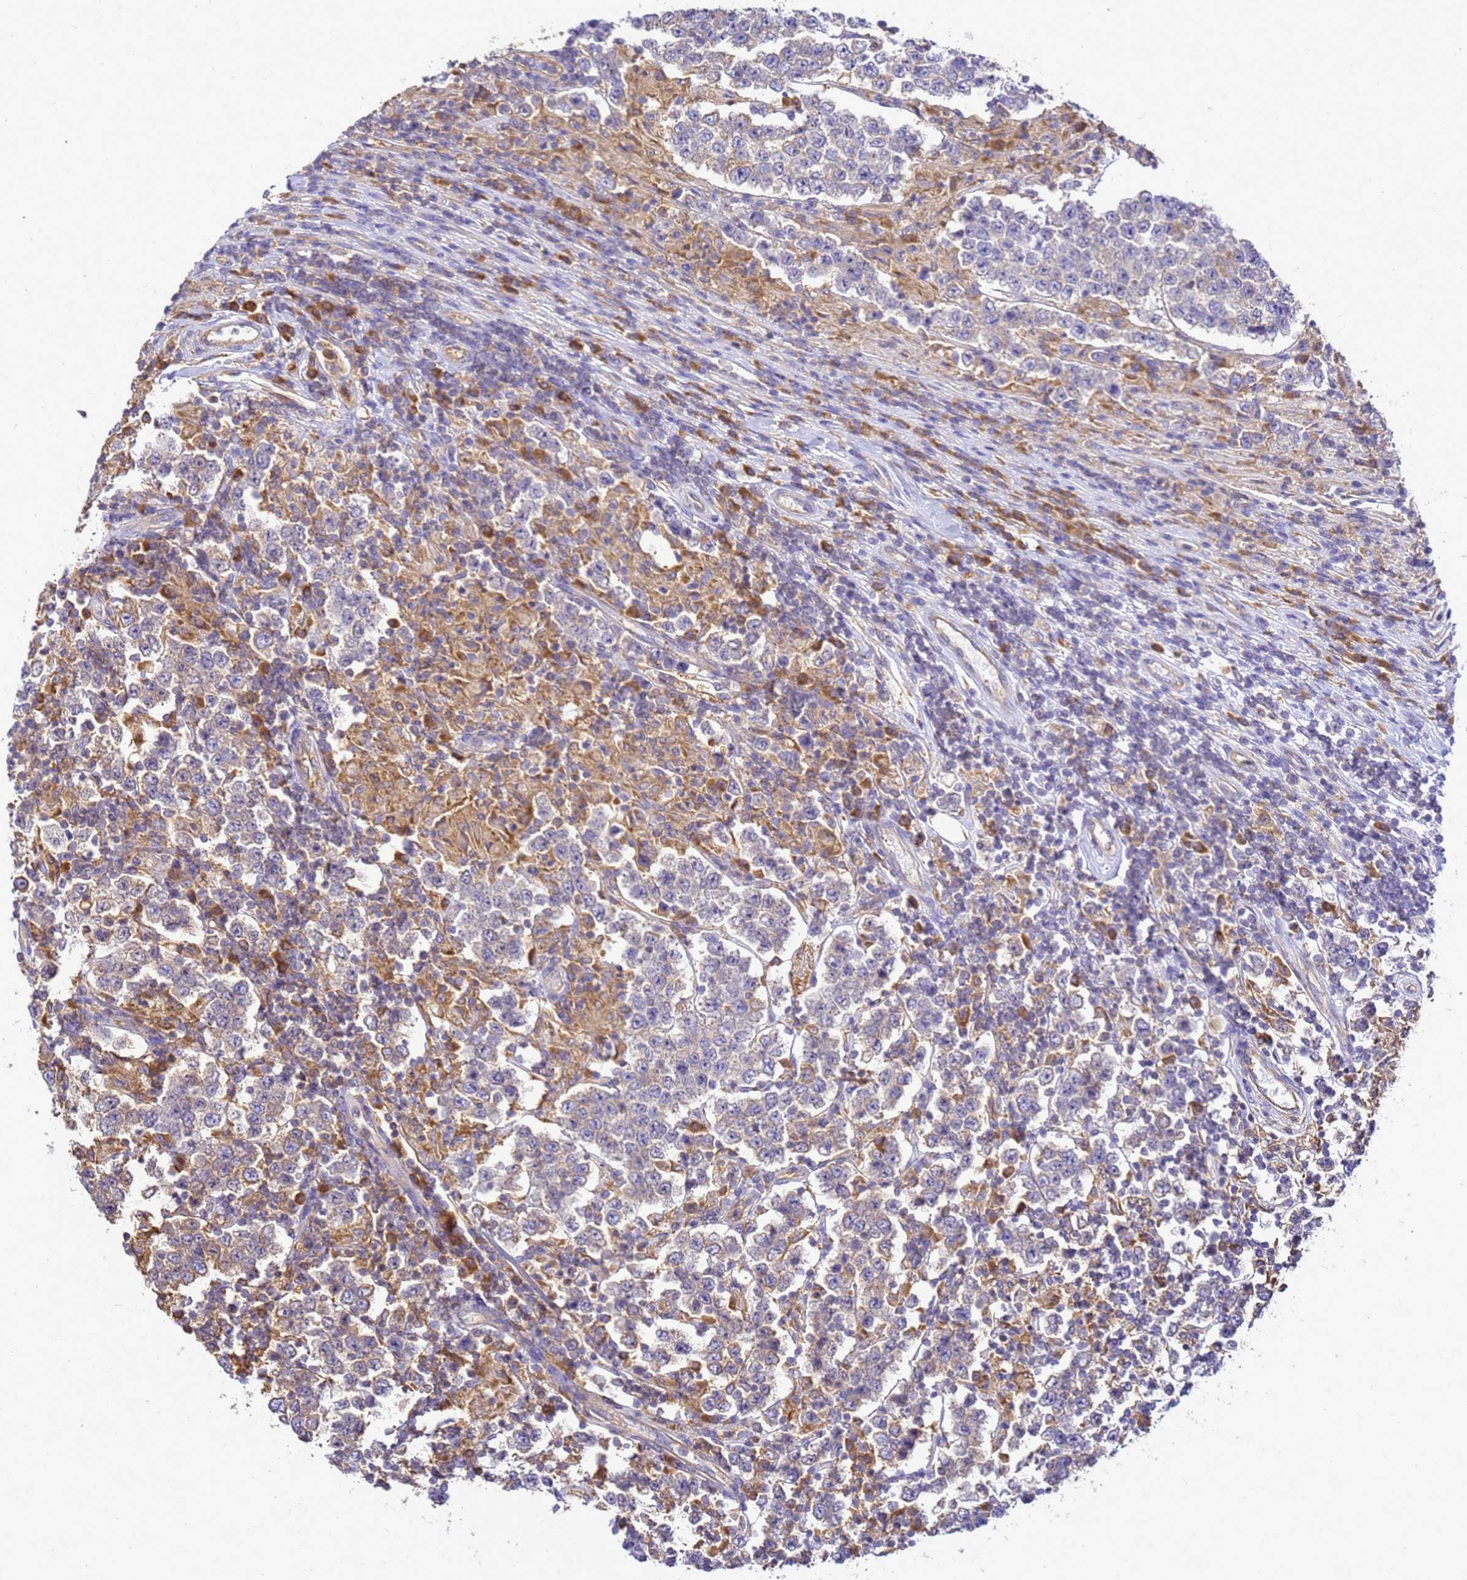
{"staining": {"intensity": "weak", "quantity": "<25%", "location": "cytoplasmic/membranous"}, "tissue": "testis cancer", "cell_type": "Tumor cells", "image_type": "cancer", "snomed": [{"axis": "morphology", "description": "Normal tissue, NOS"}, {"axis": "morphology", "description": "Urothelial carcinoma, High grade"}, {"axis": "morphology", "description": "Seminoma, NOS"}, {"axis": "morphology", "description": "Carcinoma, Embryonal, NOS"}, {"axis": "topography", "description": "Urinary bladder"}, {"axis": "topography", "description": "Testis"}], "caption": "The image exhibits no staining of tumor cells in testis cancer (high-grade urothelial carcinoma).", "gene": "NARS1", "patient": {"sex": "male", "age": 41}}